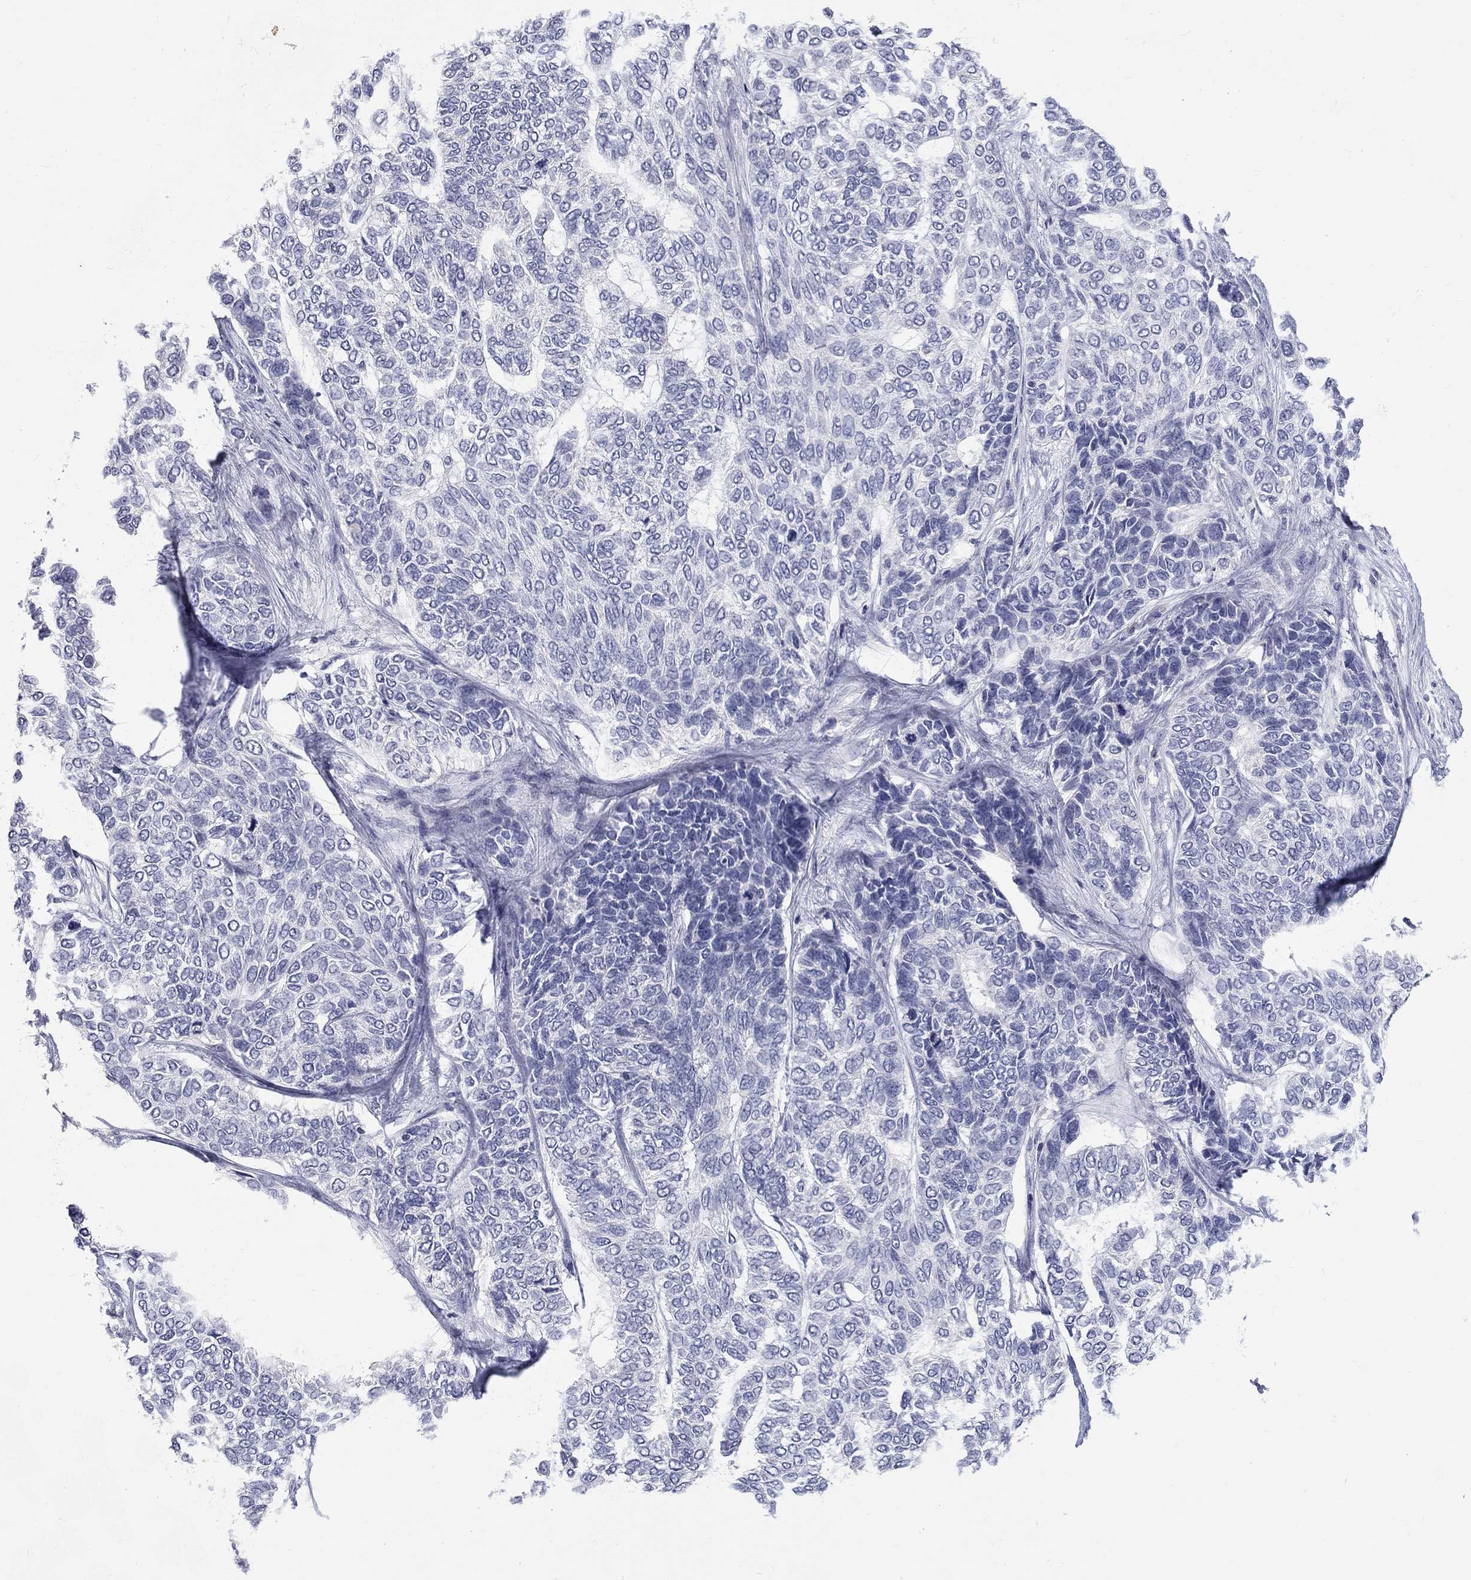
{"staining": {"intensity": "negative", "quantity": "none", "location": "none"}, "tissue": "skin cancer", "cell_type": "Tumor cells", "image_type": "cancer", "snomed": [{"axis": "morphology", "description": "Basal cell carcinoma"}, {"axis": "topography", "description": "Skin"}], "caption": "Histopathology image shows no protein expression in tumor cells of skin cancer (basal cell carcinoma) tissue. Nuclei are stained in blue.", "gene": "PTH1R", "patient": {"sex": "female", "age": 65}}